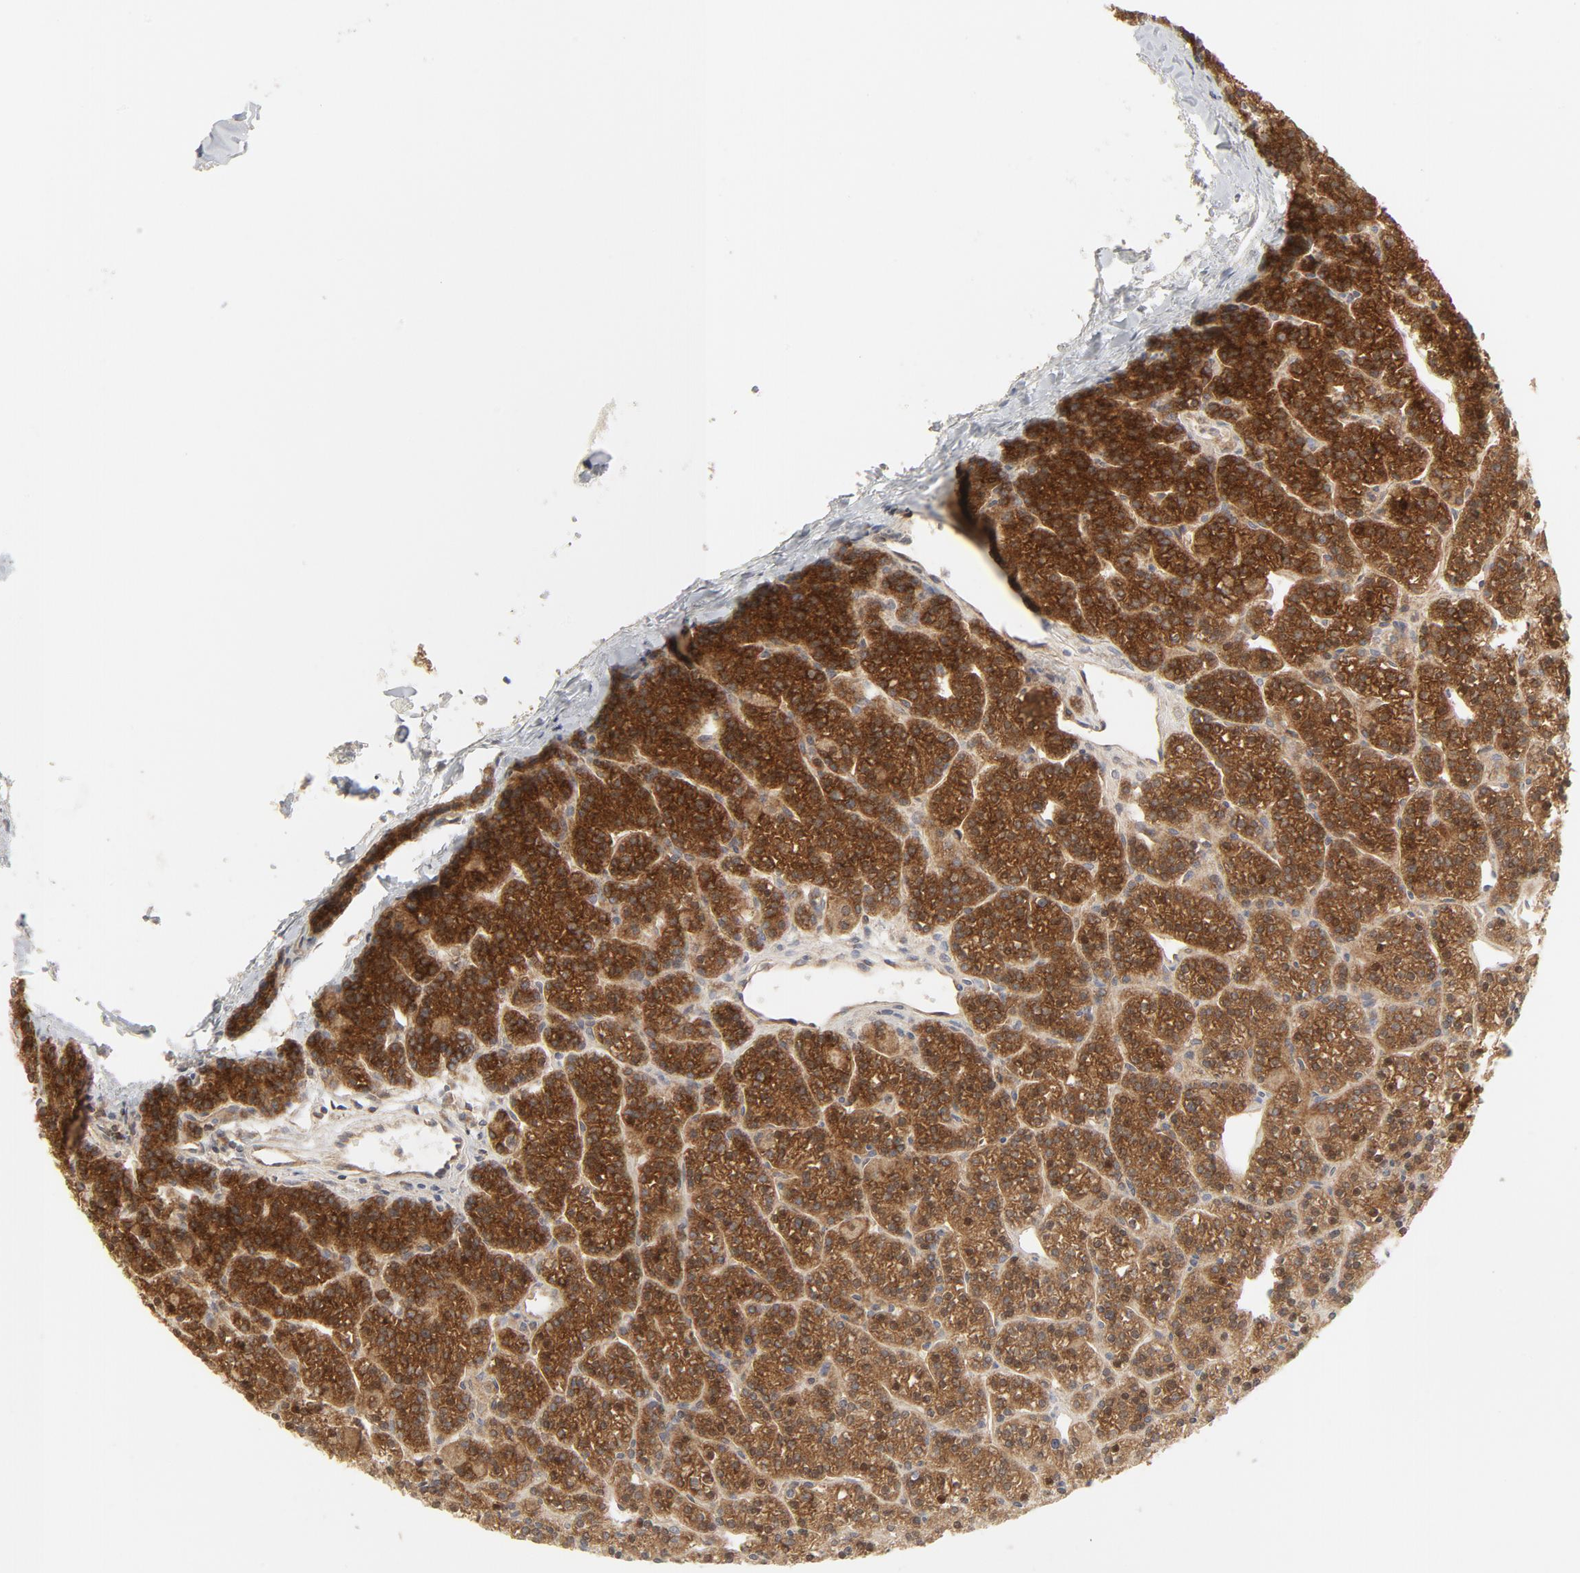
{"staining": {"intensity": "strong", "quantity": ">75%", "location": "cytoplasmic/membranous"}, "tissue": "parathyroid gland", "cell_type": "Glandular cells", "image_type": "normal", "snomed": [{"axis": "morphology", "description": "Normal tissue, NOS"}, {"axis": "topography", "description": "Parathyroid gland"}], "caption": "Immunohistochemistry (IHC) histopathology image of unremarkable parathyroid gland: parathyroid gland stained using IHC demonstrates high levels of strong protein expression localized specifically in the cytoplasmic/membranous of glandular cells, appearing as a cytoplasmic/membranous brown color.", "gene": "RABEP1", "patient": {"sex": "female", "age": 50}}